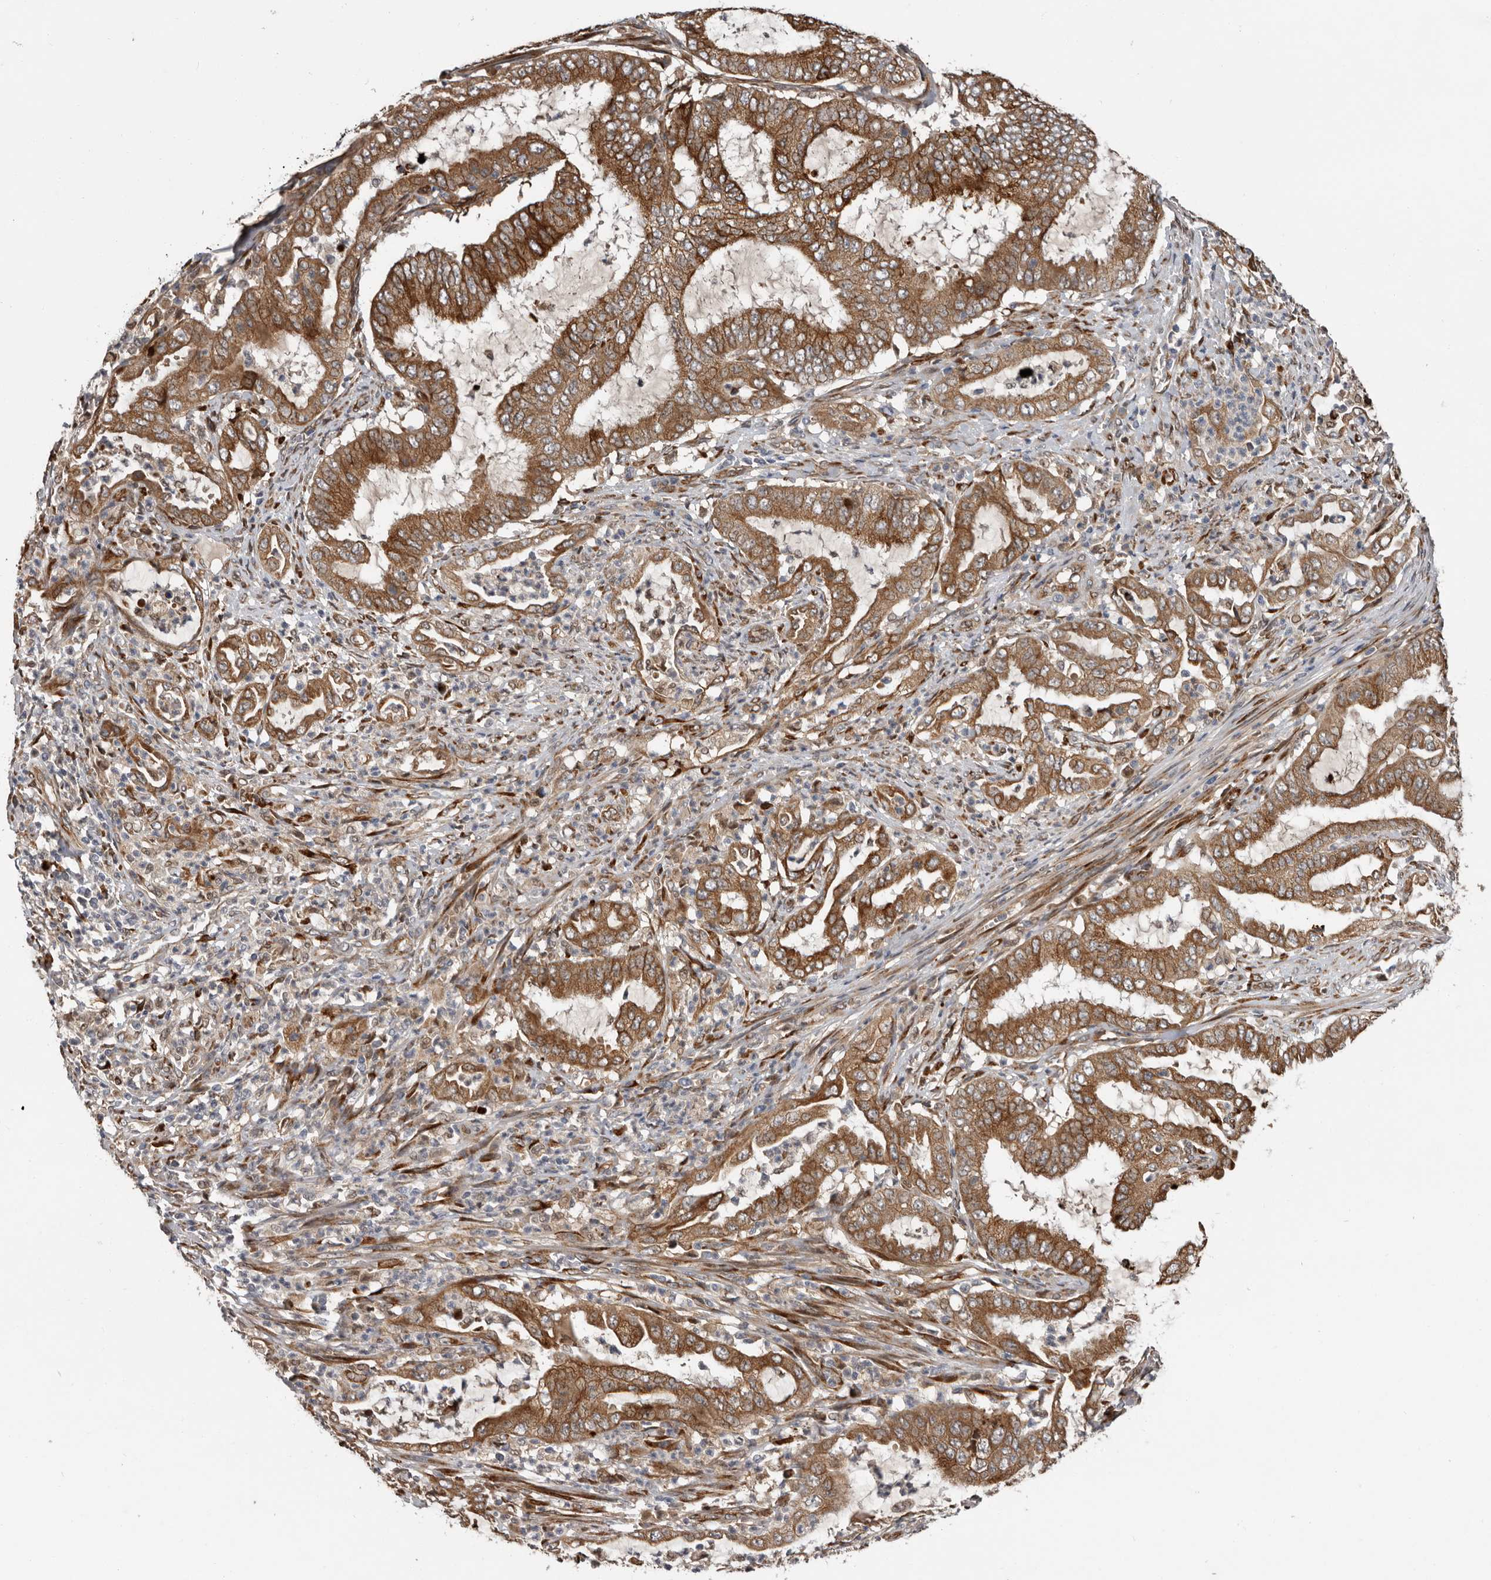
{"staining": {"intensity": "moderate", "quantity": ">75%", "location": "cytoplasmic/membranous"}, "tissue": "endometrial cancer", "cell_type": "Tumor cells", "image_type": "cancer", "snomed": [{"axis": "morphology", "description": "Adenocarcinoma, NOS"}, {"axis": "topography", "description": "Endometrium"}], "caption": "Immunohistochemistry (IHC) photomicrograph of human endometrial cancer (adenocarcinoma) stained for a protein (brown), which exhibits medium levels of moderate cytoplasmic/membranous positivity in about >75% of tumor cells.", "gene": "MTF1", "patient": {"sex": "female", "age": 51}}